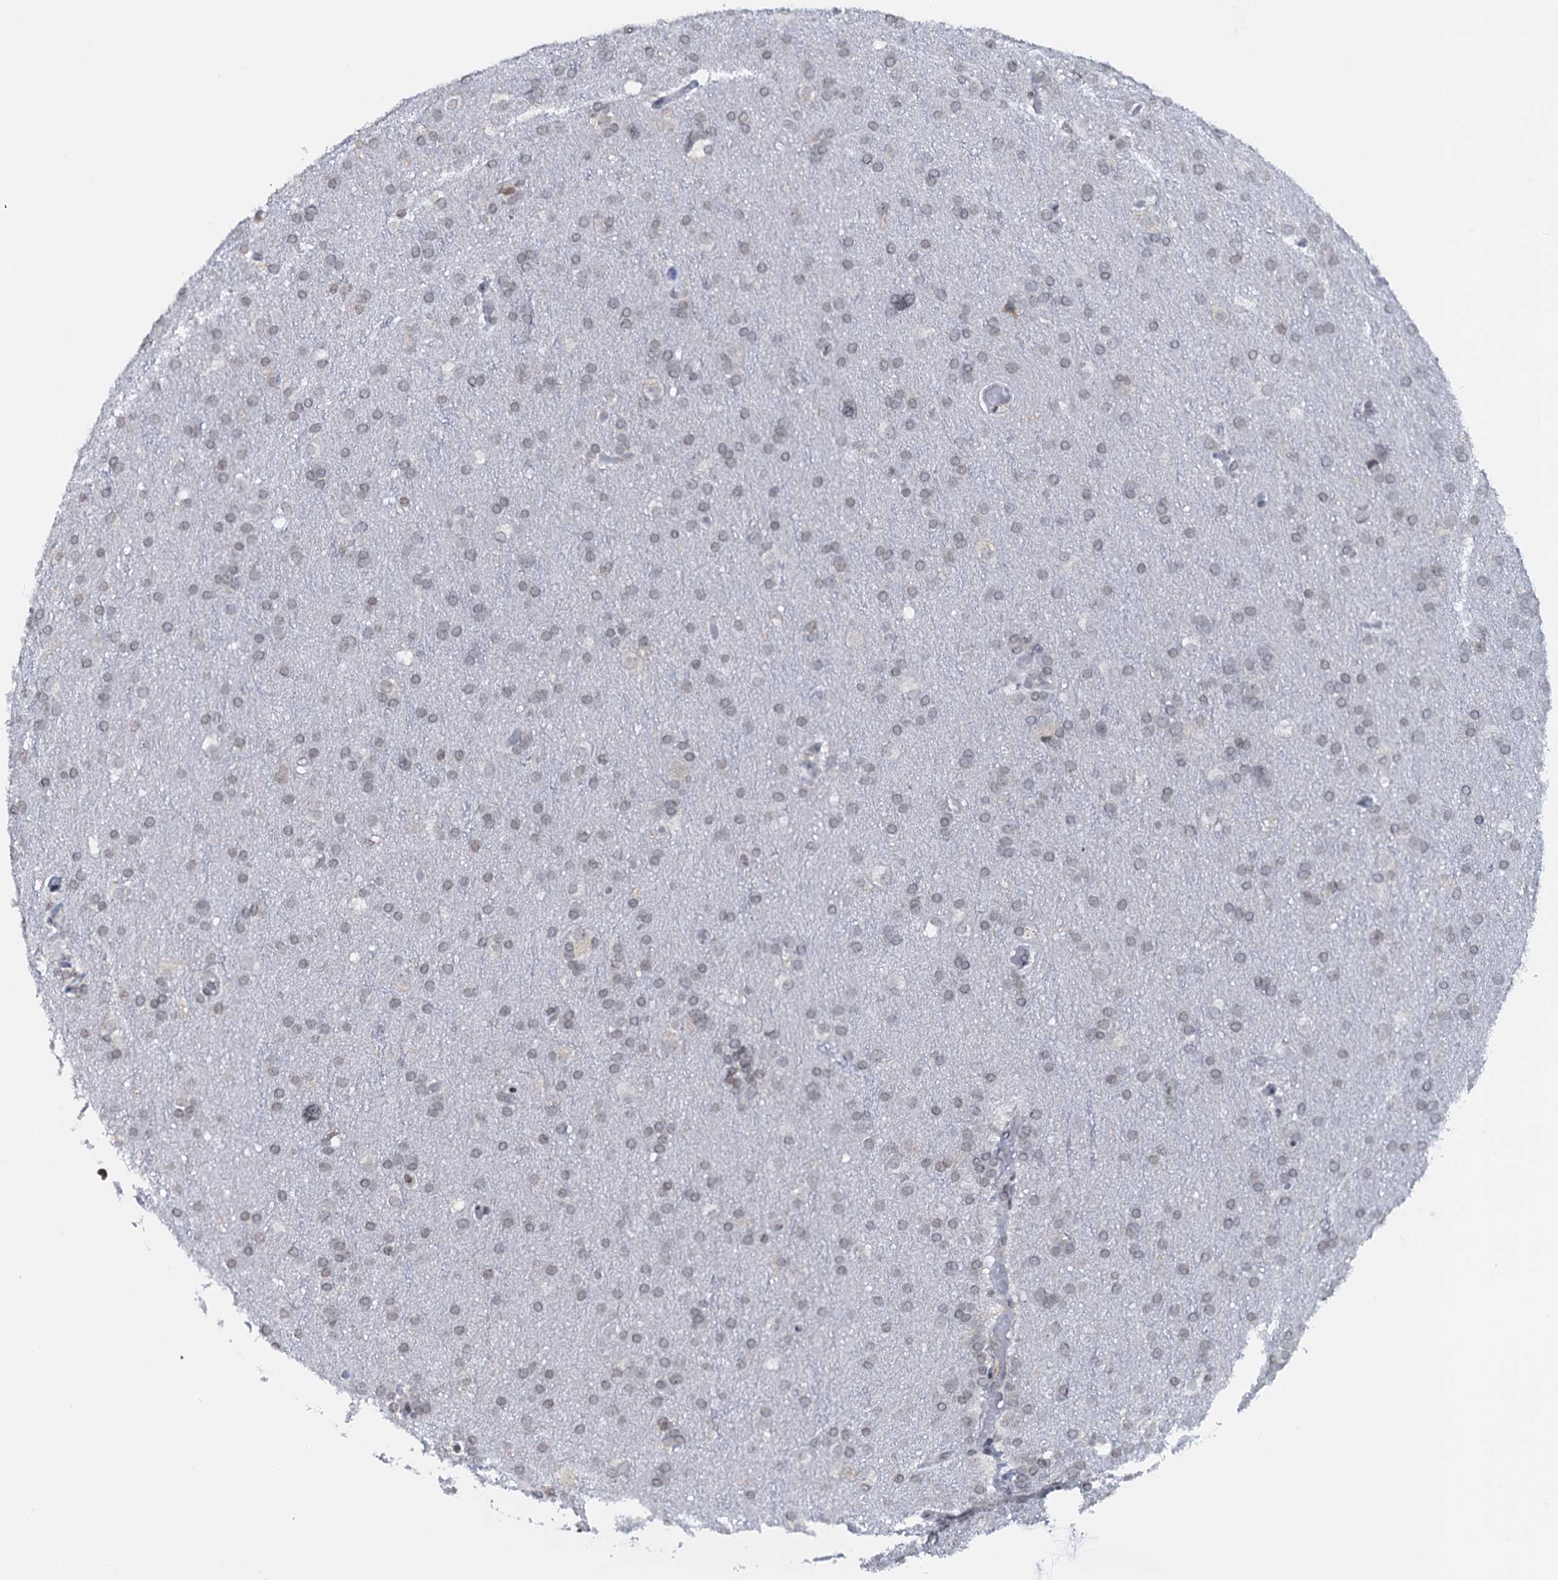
{"staining": {"intensity": "negative", "quantity": "none", "location": "none"}, "tissue": "glioma", "cell_type": "Tumor cells", "image_type": "cancer", "snomed": [{"axis": "morphology", "description": "Glioma, malignant, High grade"}, {"axis": "topography", "description": "Cerebral cortex"}], "caption": "A high-resolution histopathology image shows IHC staining of malignant glioma (high-grade), which shows no significant staining in tumor cells.", "gene": "FYB1", "patient": {"sex": "female", "age": 36}}